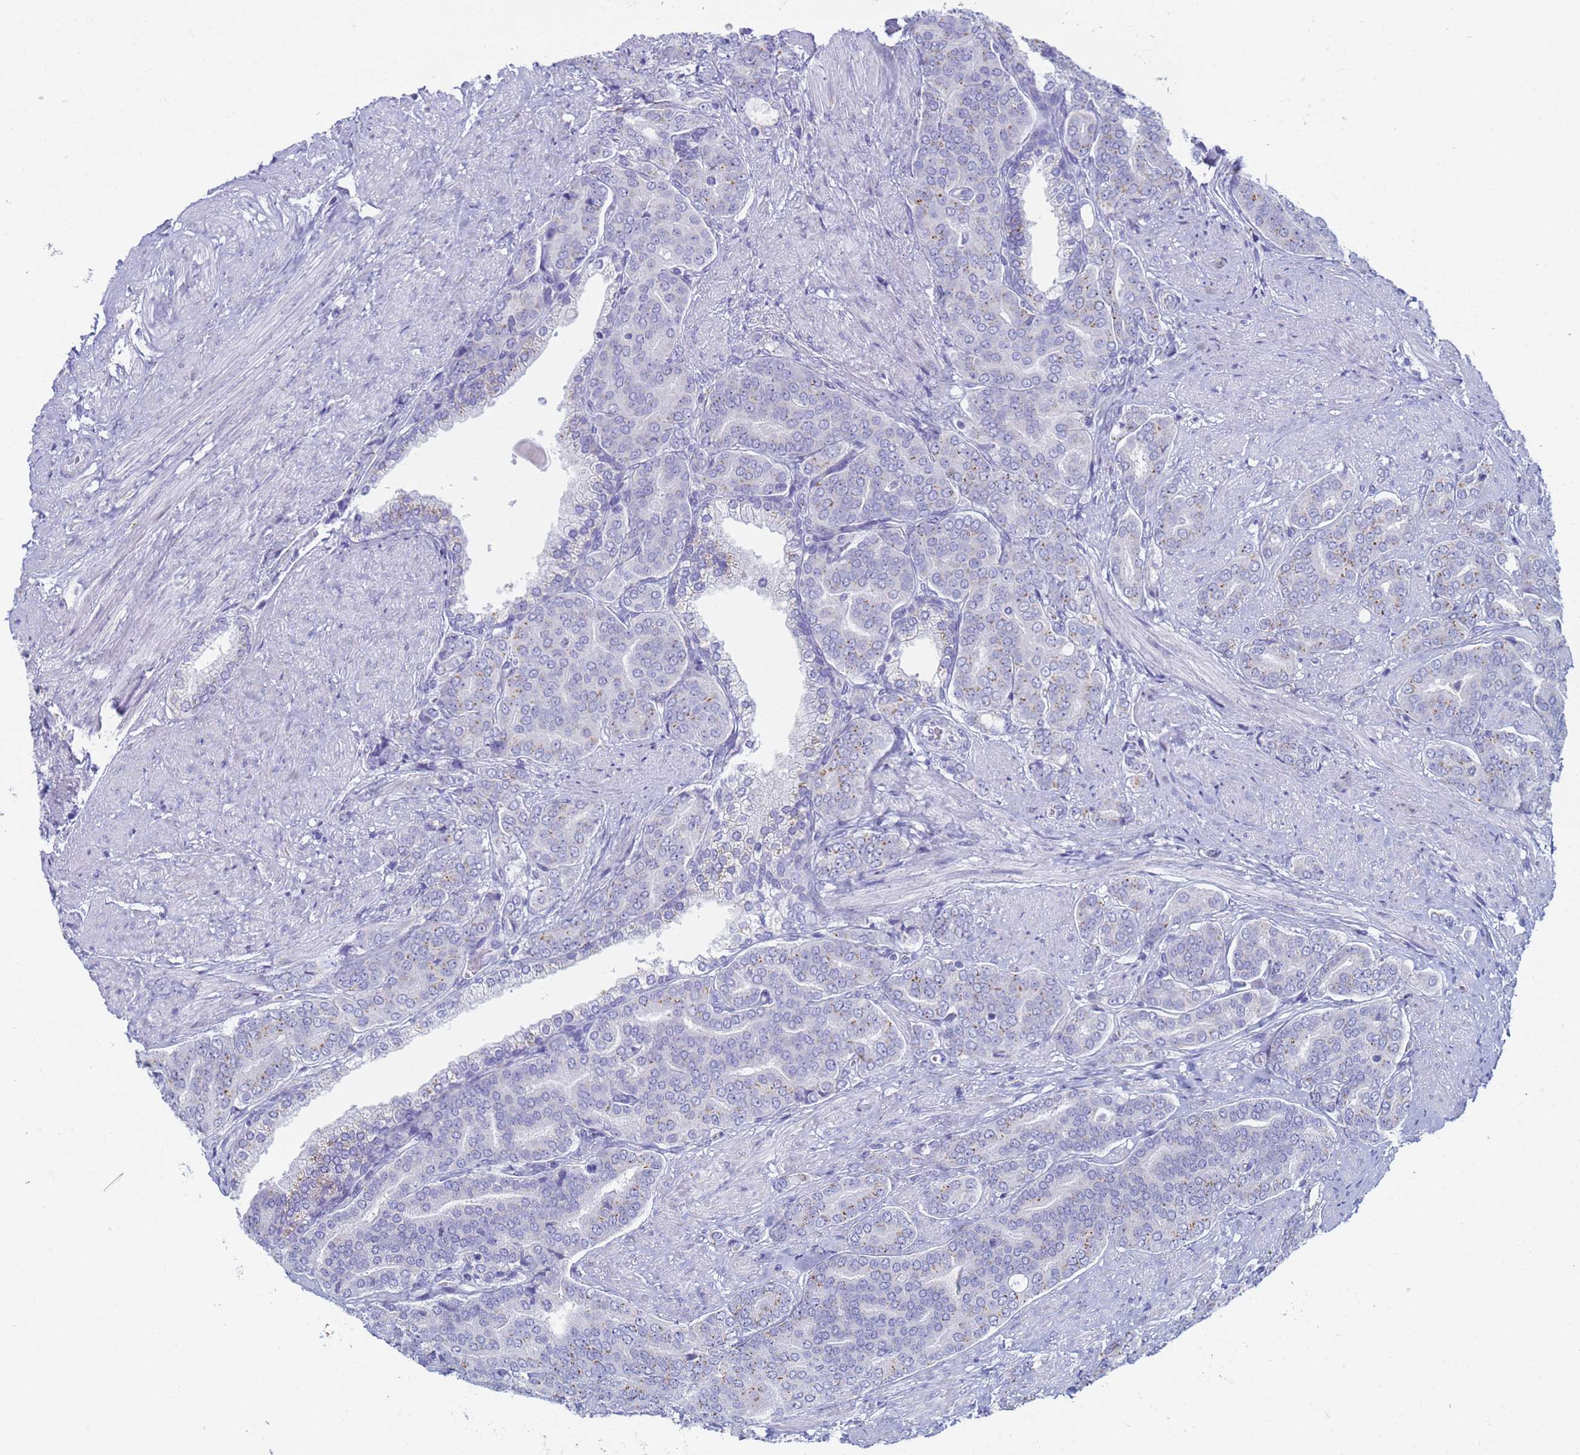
{"staining": {"intensity": "moderate", "quantity": "<25%", "location": "cytoplasmic/membranous"}, "tissue": "prostate cancer", "cell_type": "Tumor cells", "image_type": "cancer", "snomed": [{"axis": "morphology", "description": "Adenocarcinoma, High grade"}, {"axis": "topography", "description": "Prostate"}], "caption": "Immunohistochemical staining of prostate cancer exhibits moderate cytoplasmic/membranous protein expression in about <25% of tumor cells.", "gene": "CR1", "patient": {"sex": "male", "age": 67}}